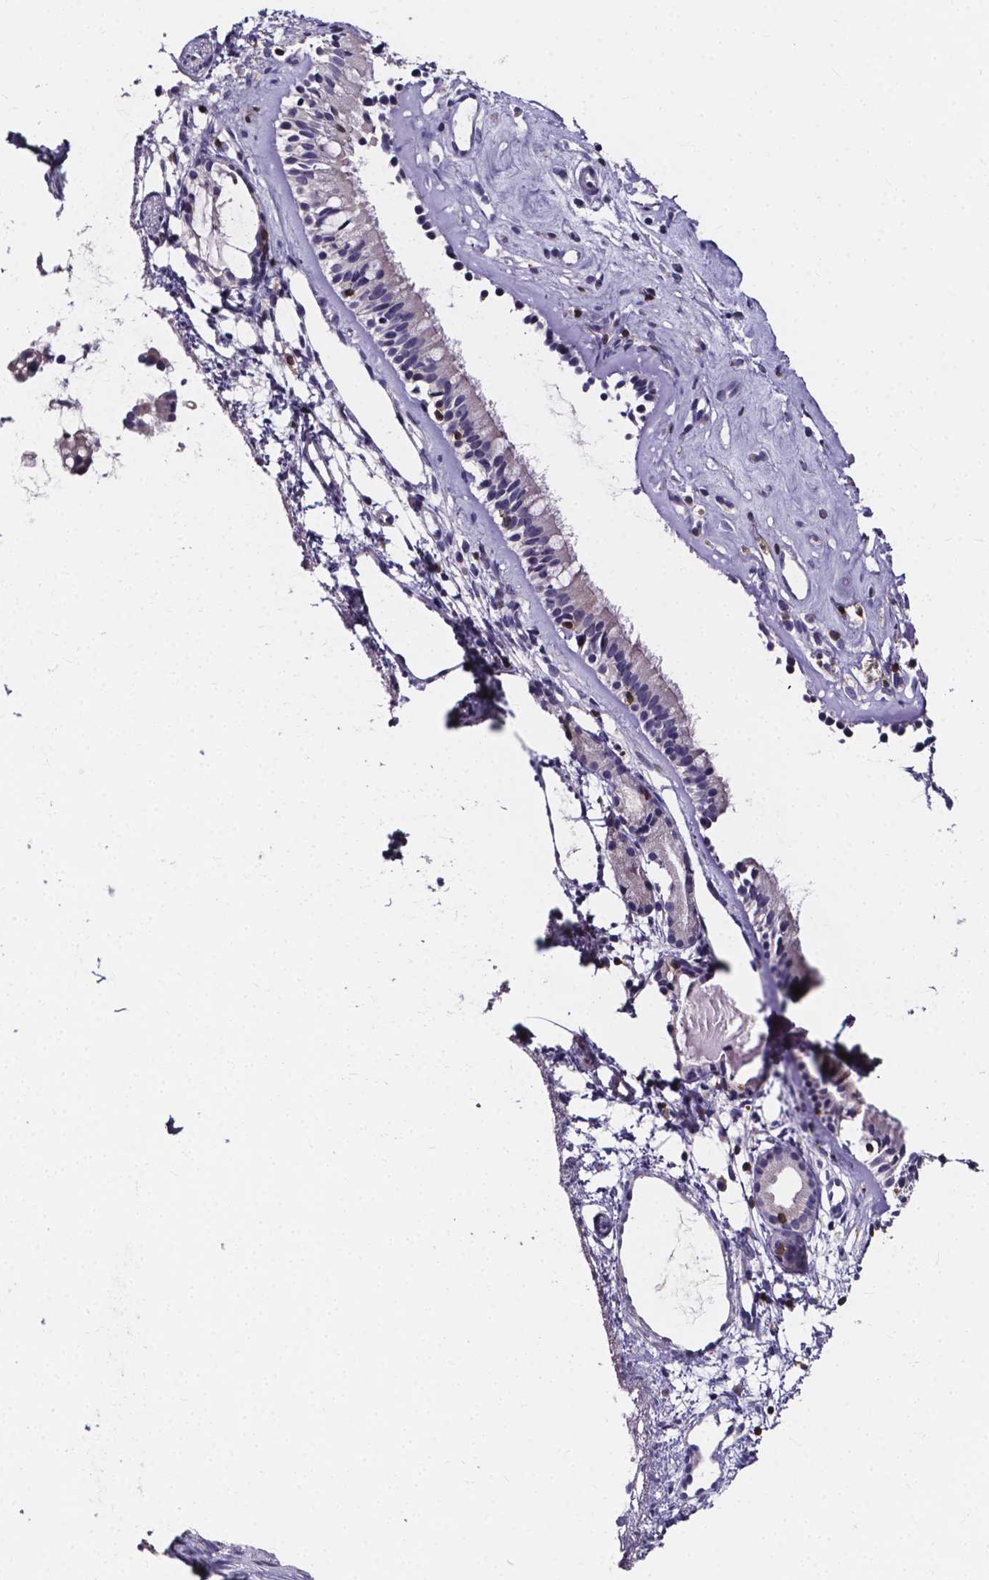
{"staining": {"intensity": "weak", "quantity": "<25%", "location": "cytoplasmic/membranous"}, "tissue": "nasopharynx", "cell_type": "Respiratory epithelial cells", "image_type": "normal", "snomed": [{"axis": "morphology", "description": "Normal tissue, NOS"}, {"axis": "topography", "description": "Nasopharynx"}], "caption": "An immunohistochemistry (IHC) image of benign nasopharynx is shown. There is no staining in respiratory epithelial cells of nasopharynx.", "gene": "THEMIS", "patient": {"sex": "female", "age": 52}}